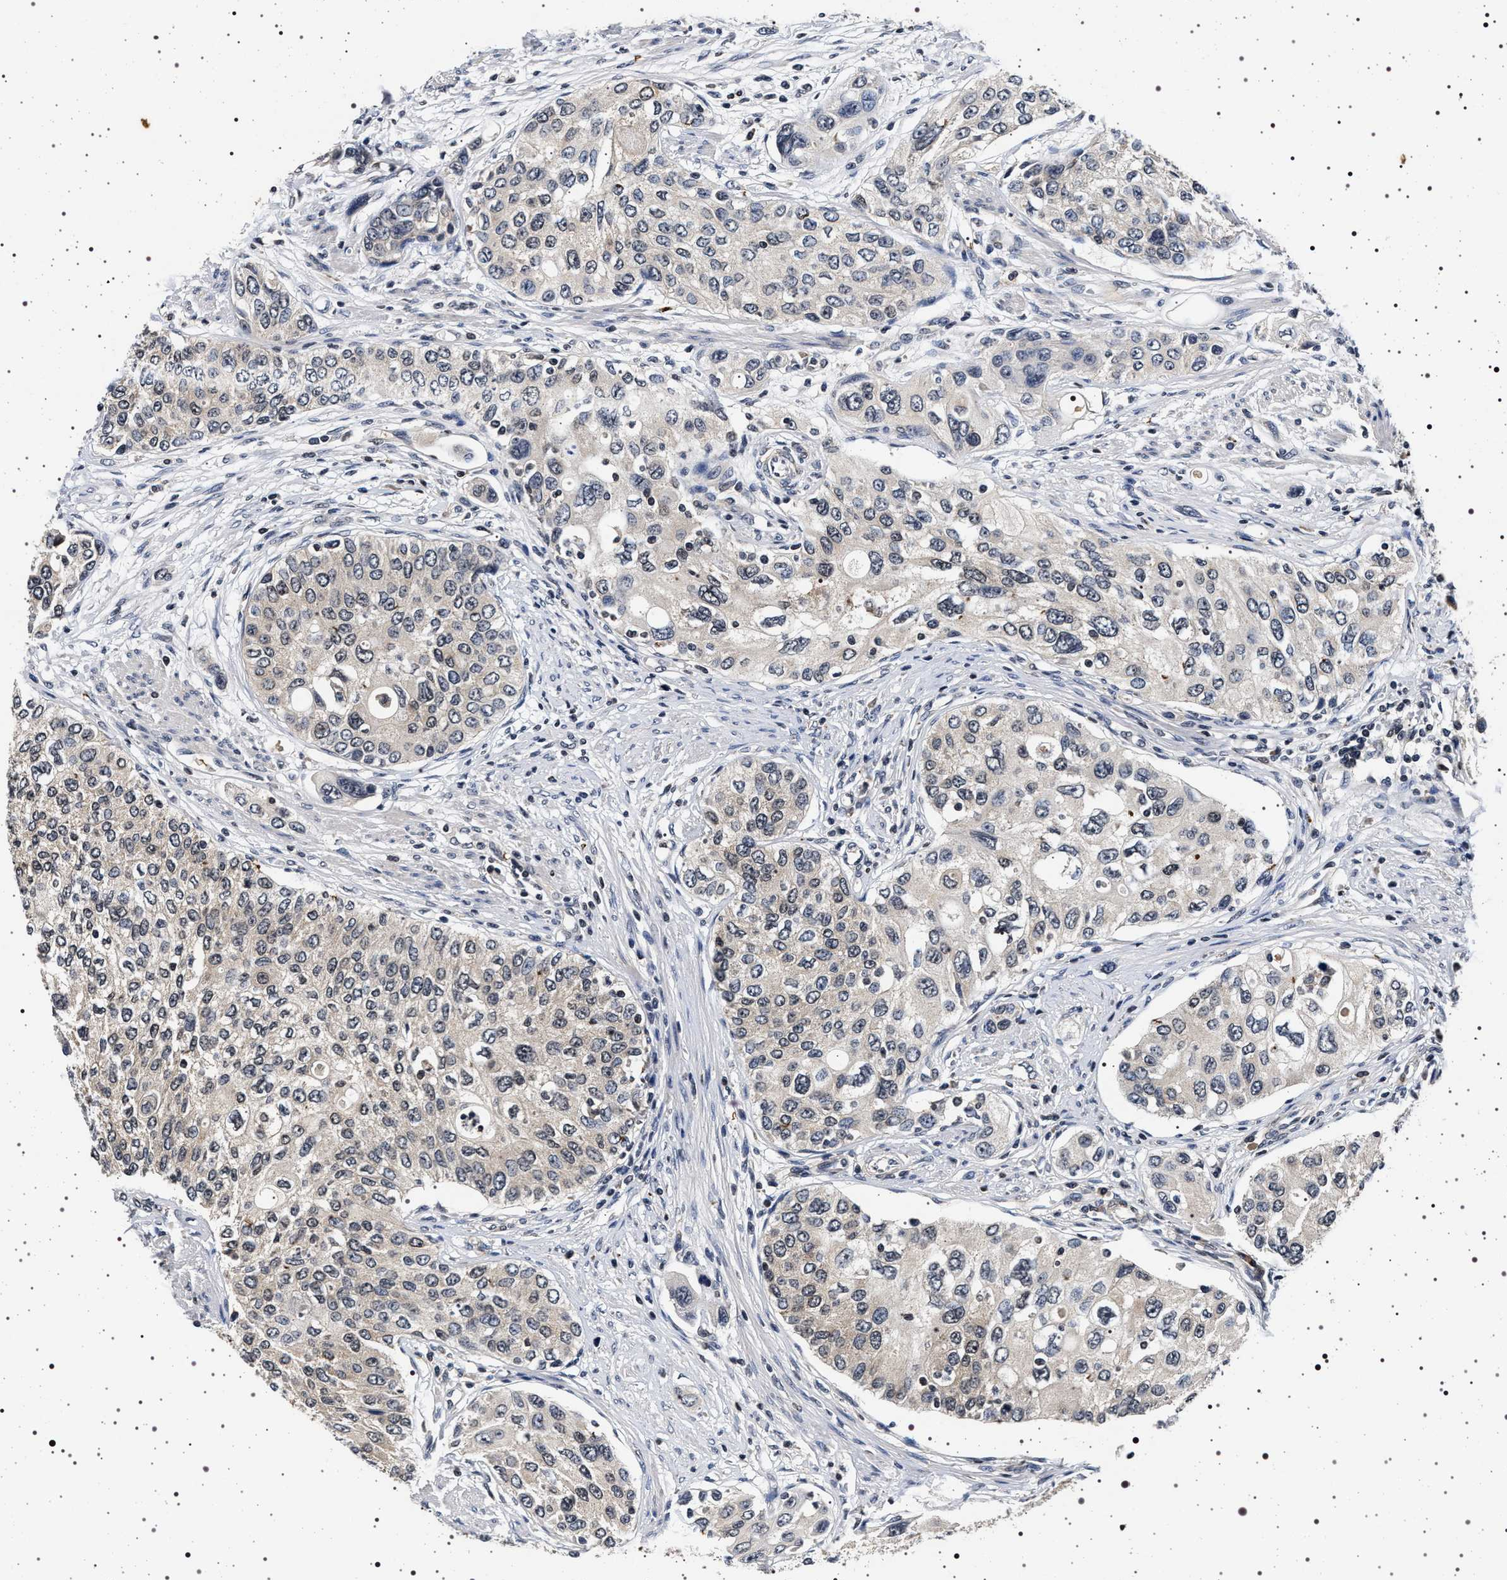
{"staining": {"intensity": "negative", "quantity": "none", "location": "none"}, "tissue": "urothelial cancer", "cell_type": "Tumor cells", "image_type": "cancer", "snomed": [{"axis": "morphology", "description": "Urothelial carcinoma, High grade"}, {"axis": "topography", "description": "Urinary bladder"}], "caption": "IHC histopathology image of neoplastic tissue: human urothelial cancer stained with DAB shows no significant protein positivity in tumor cells.", "gene": "CDKN1B", "patient": {"sex": "female", "age": 56}}